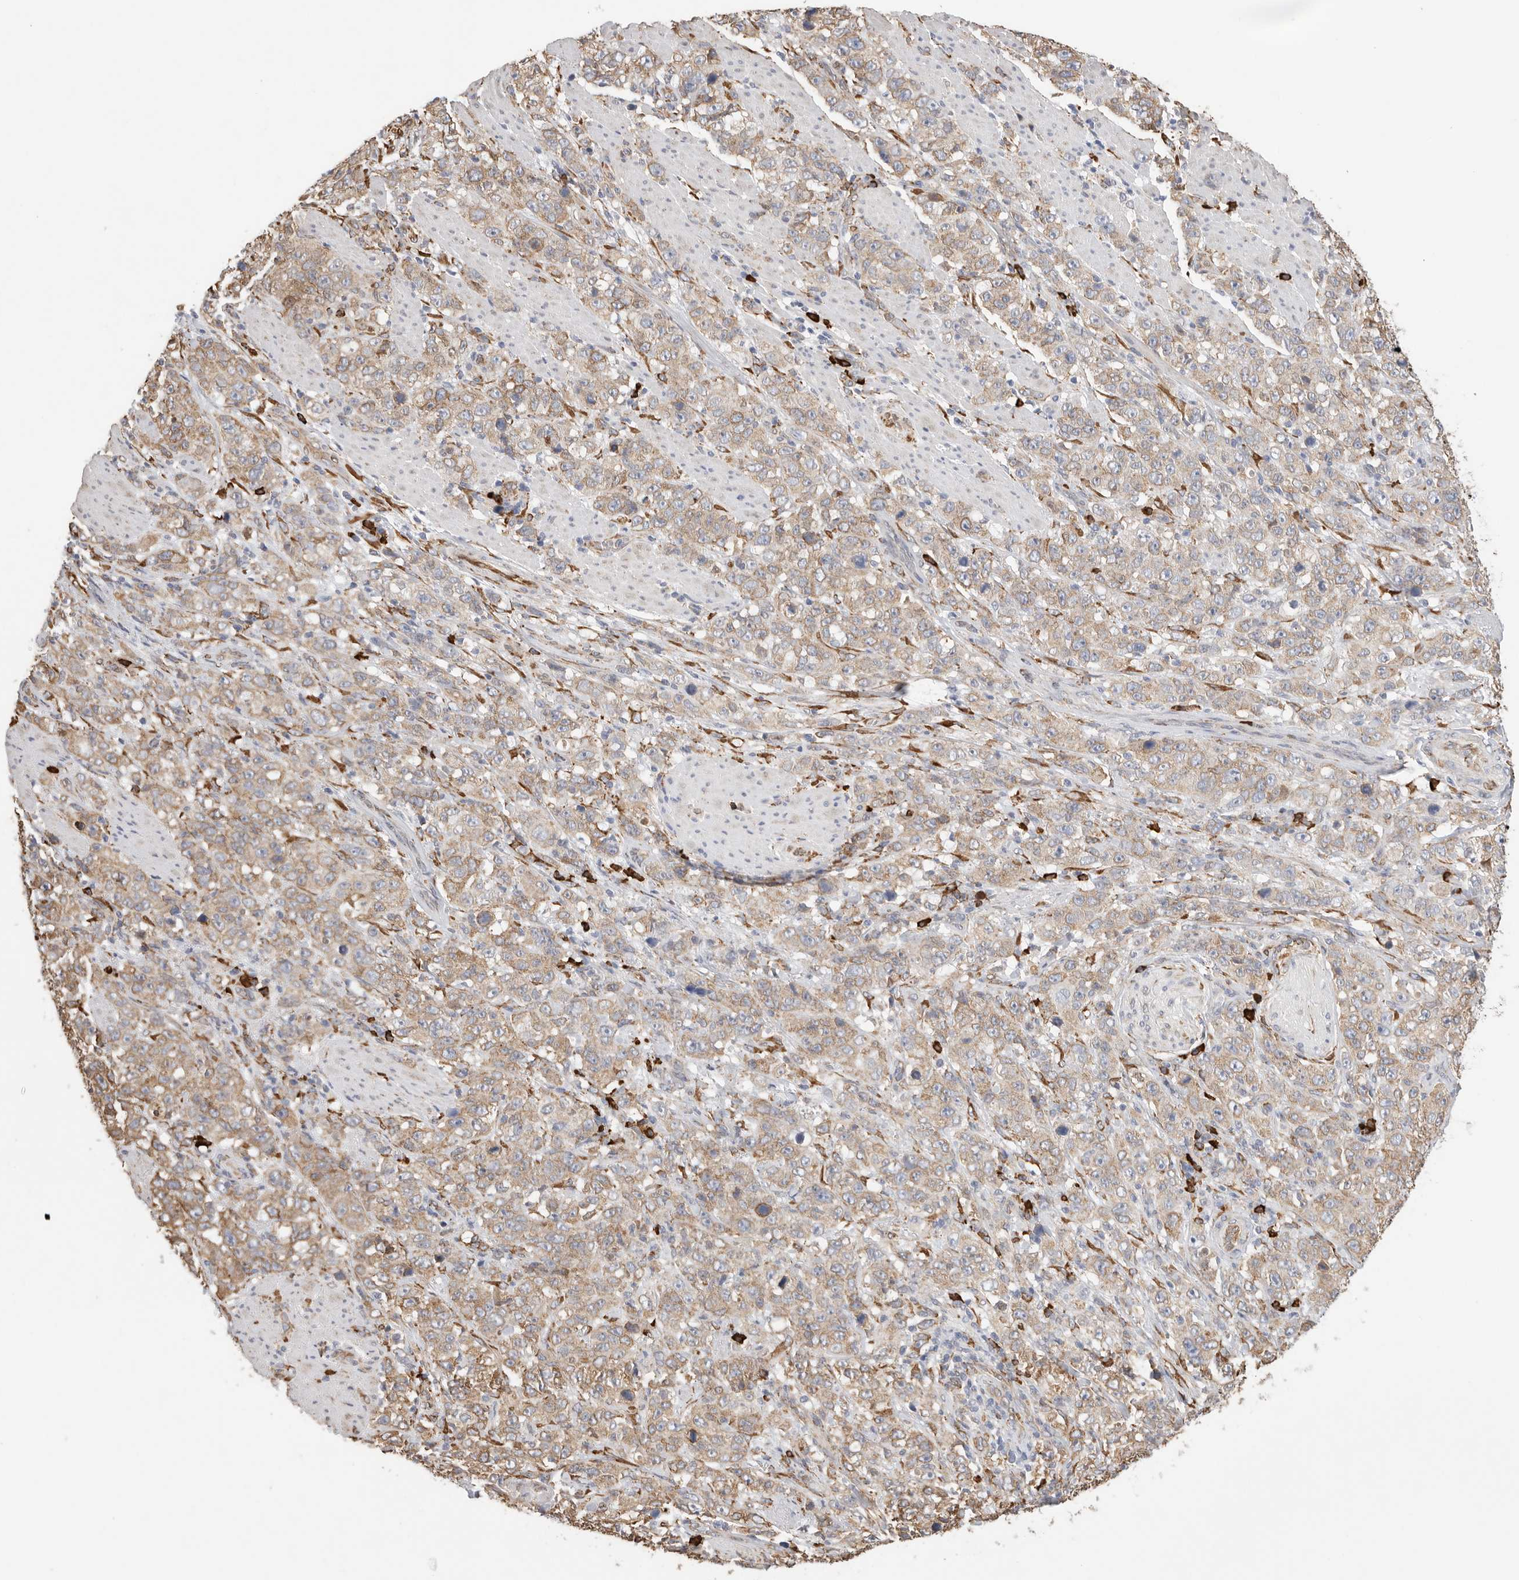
{"staining": {"intensity": "weak", "quantity": ">75%", "location": "cytoplasmic/membranous"}, "tissue": "stomach cancer", "cell_type": "Tumor cells", "image_type": "cancer", "snomed": [{"axis": "morphology", "description": "Adenocarcinoma, NOS"}, {"axis": "topography", "description": "Stomach"}], "caption": "Protein expression analysis of human adenocarcinoma (stomach) reveals weak cytoplasmic/membranous expression in about >75% of tumor cells. The staining is performed using DAB brown chromogen to label protein expression. The nuclei are counter-stained blue using hematoxylin.", "gene": "BLOC1S5", "patient": {"sex": "male", "age": 48}}